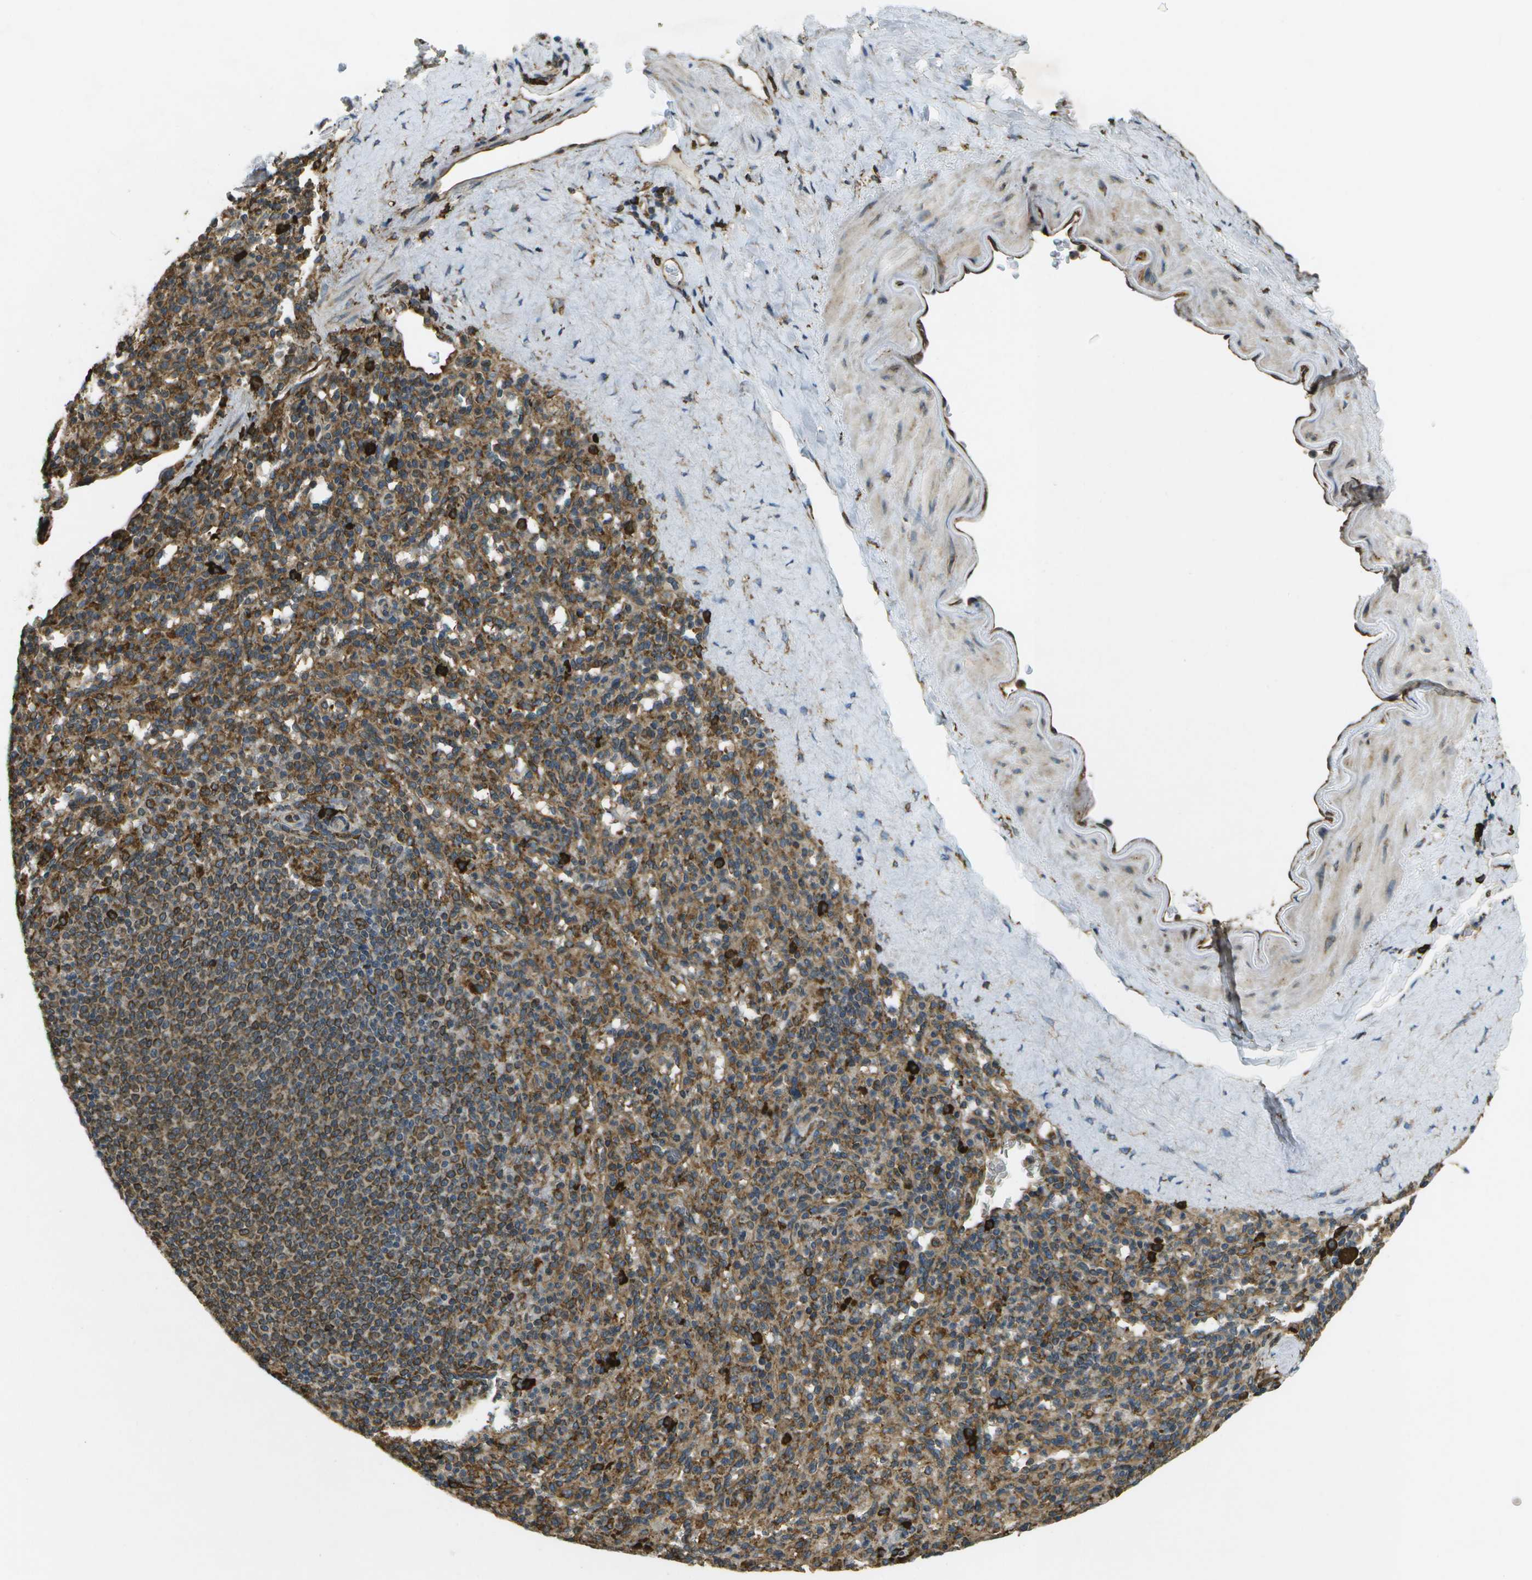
{"staining": {"intensity": "moderate", "quantity": ">75%", "location": "cytoplasmic/membranous"}, "tissue": "spleen", "cell_type": "Cells in red pulp", "image_type": "normal", "snomed": [{"axis": "morphology", "description": "Normal tissue, NOS"}, {"axis": "topography", "description": "Spleen"}], "caption": "Moderate cytoplasmic/membranous expression is identified in approximately >75% of cells in red pulp in unremarkable spleen. Using DAB (3,3'-diaminobenzidine) (brown) and hematoxylin (blue) stains, captured at high magnification using brightfield microscopy.", "gene": "PDIA4", "patient": {"sex": "male", "age": 36}}